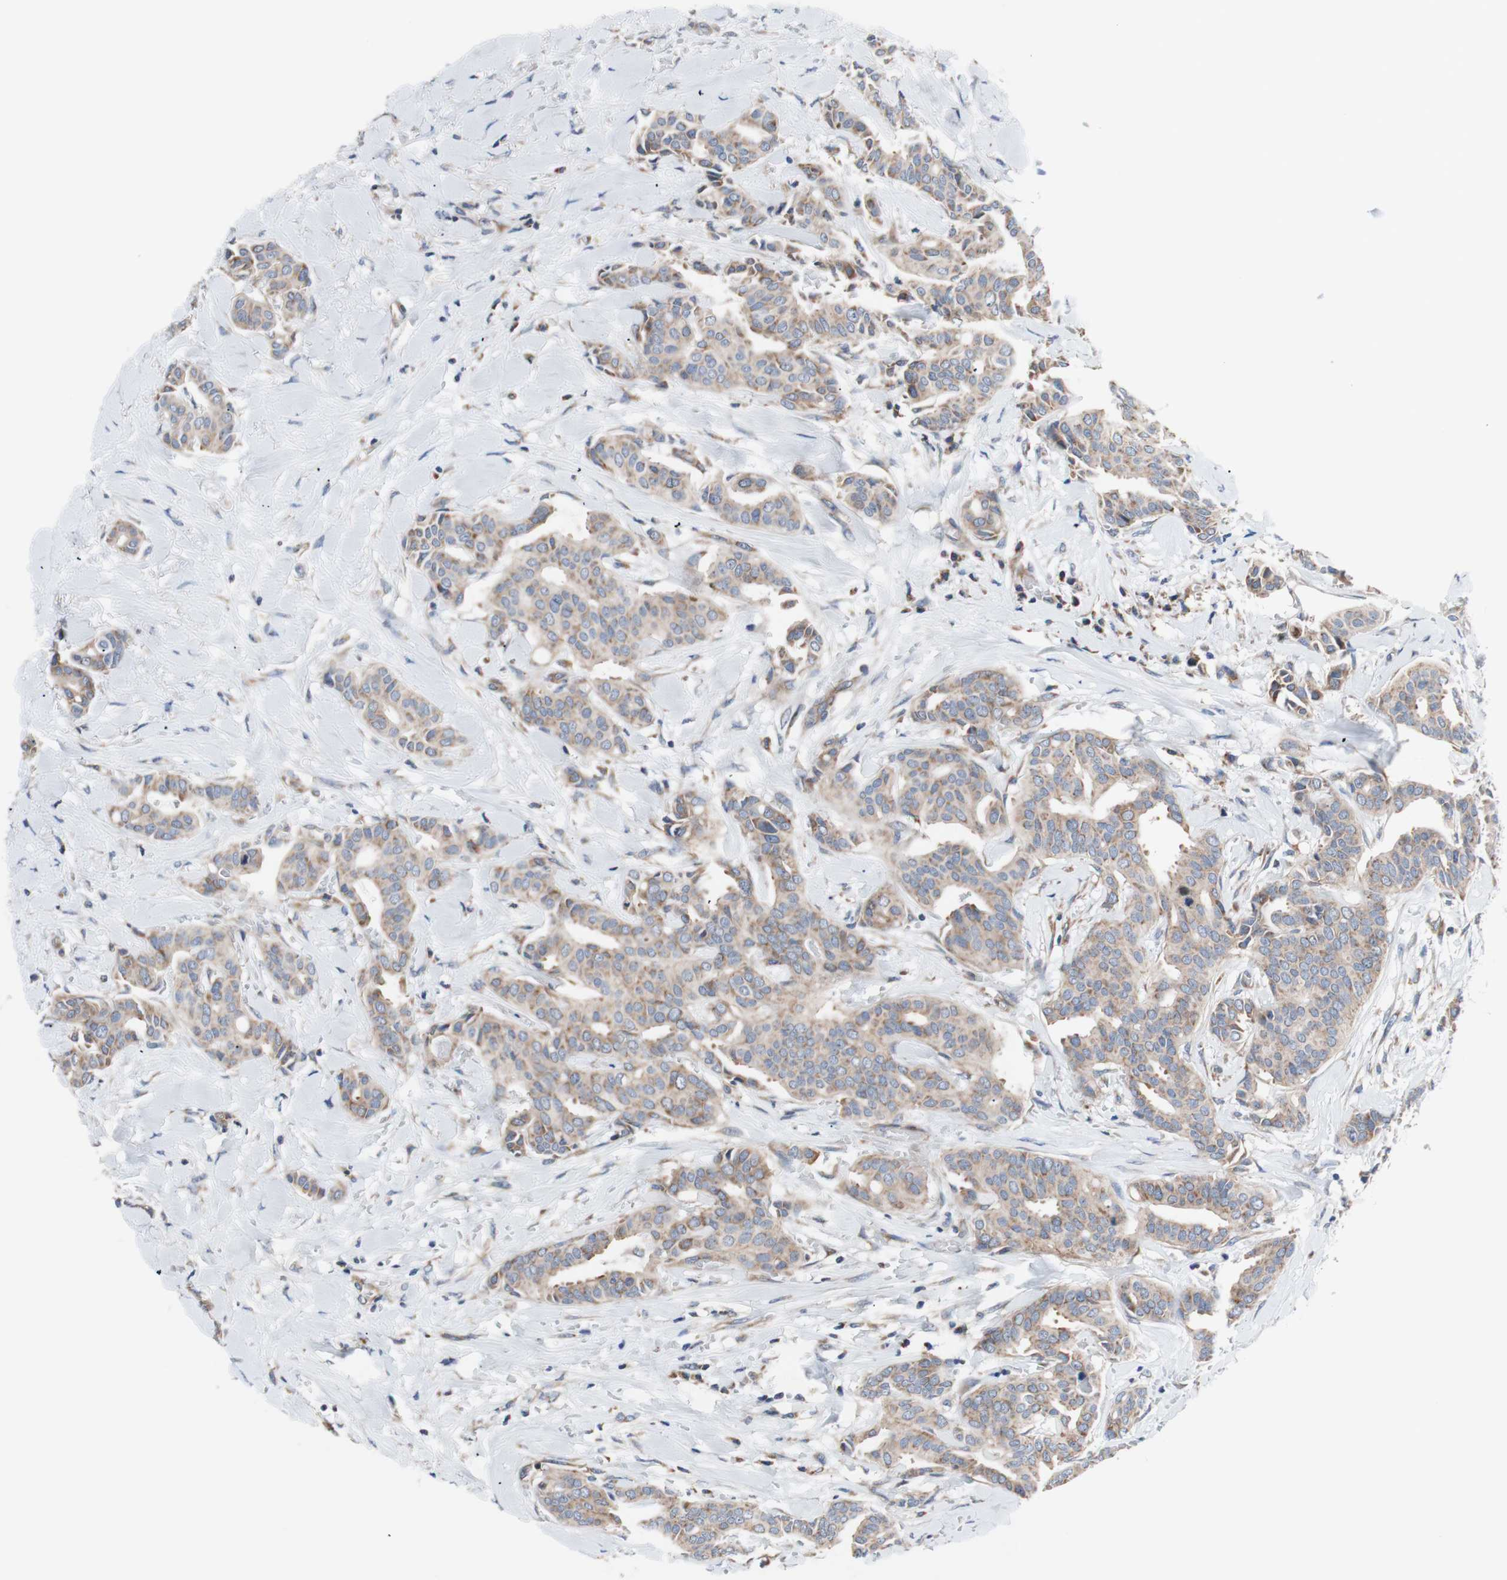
{"staining": {"intensity": "weak", "quantity": ">75%", "location": "cytoplasmic/membranous"}, "tissue": "head and neck cancer", "cell_type": "Tumor cells", "image_type": "cancer", "snomed": [{"axis": "morphology", "description": "Adenocarcinoma, NOS"}, {"axis": "topography", "description": "Salivary gland"}, {"axis": "topography", "description": "Head-Neck"}], "caption": "IHC image of neoplastic tissue: head and neck adenocarcinoma stained using IHC displays low levels of weak protein expression localized specifically in the cytoplasmic/membranous of tumor cells, appearing as a cytoplasmic/membranous brown color.", "gene": "FMR1", "patient": {"sex": "female", "age": 59}}